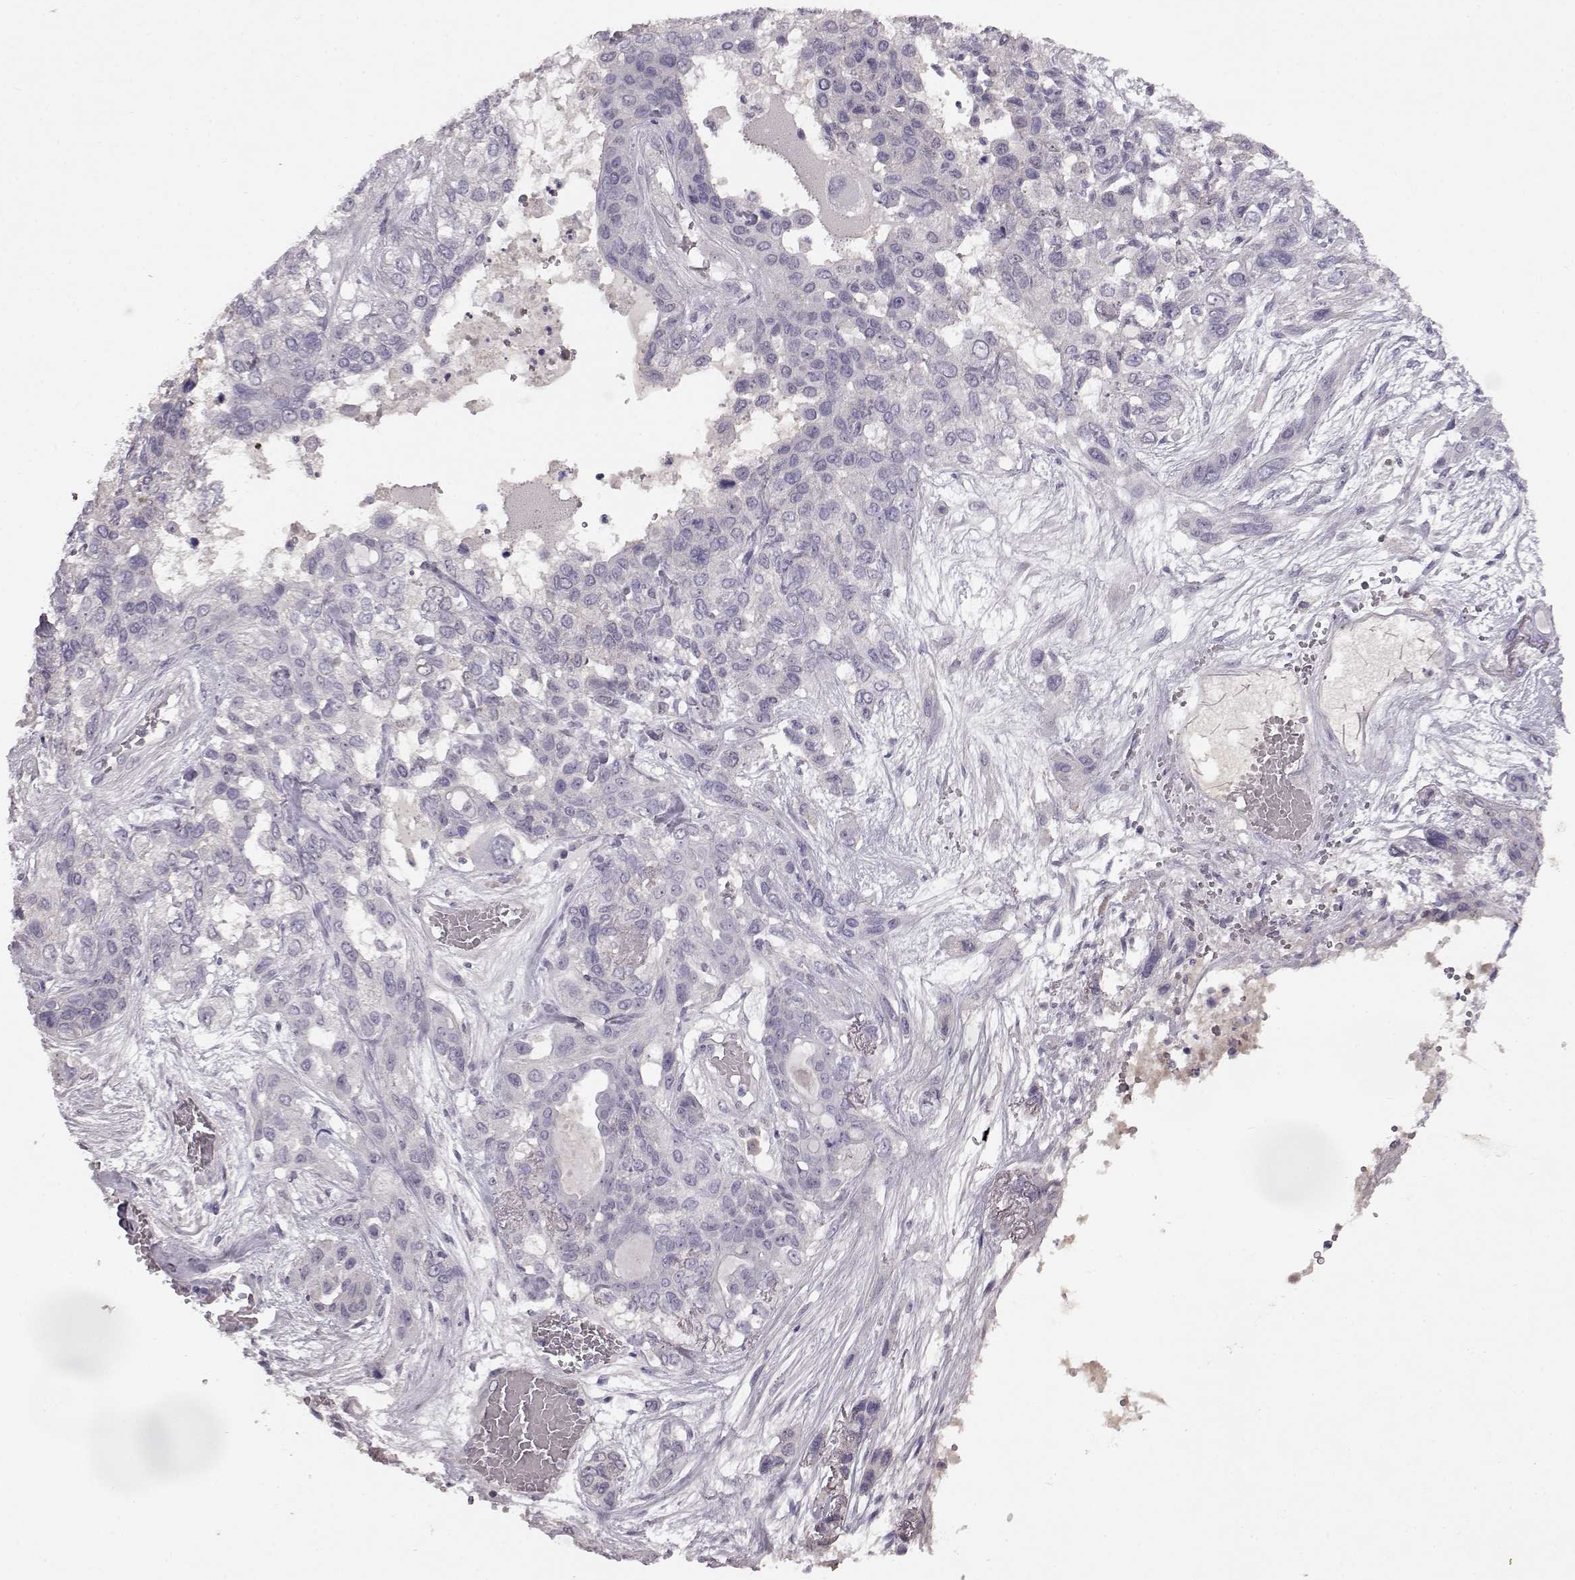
{"staining": {"intensity": "negative", "quantity": "none", "location": "none"}, "tissue": "lung cancer", "cell_type": "Tumor cells", "image_type": "cancer", "snomed": [{"axis": "morphology", "description": "Squamous cell carcinoma, NOS"}, {"axis": "topography", "description": "Lung"}], "caption": "Tumor cells show no significant protein positivity in lung cancer.", "gene": "SPAG17", "patient": {"sex": "female", "age": 70}}